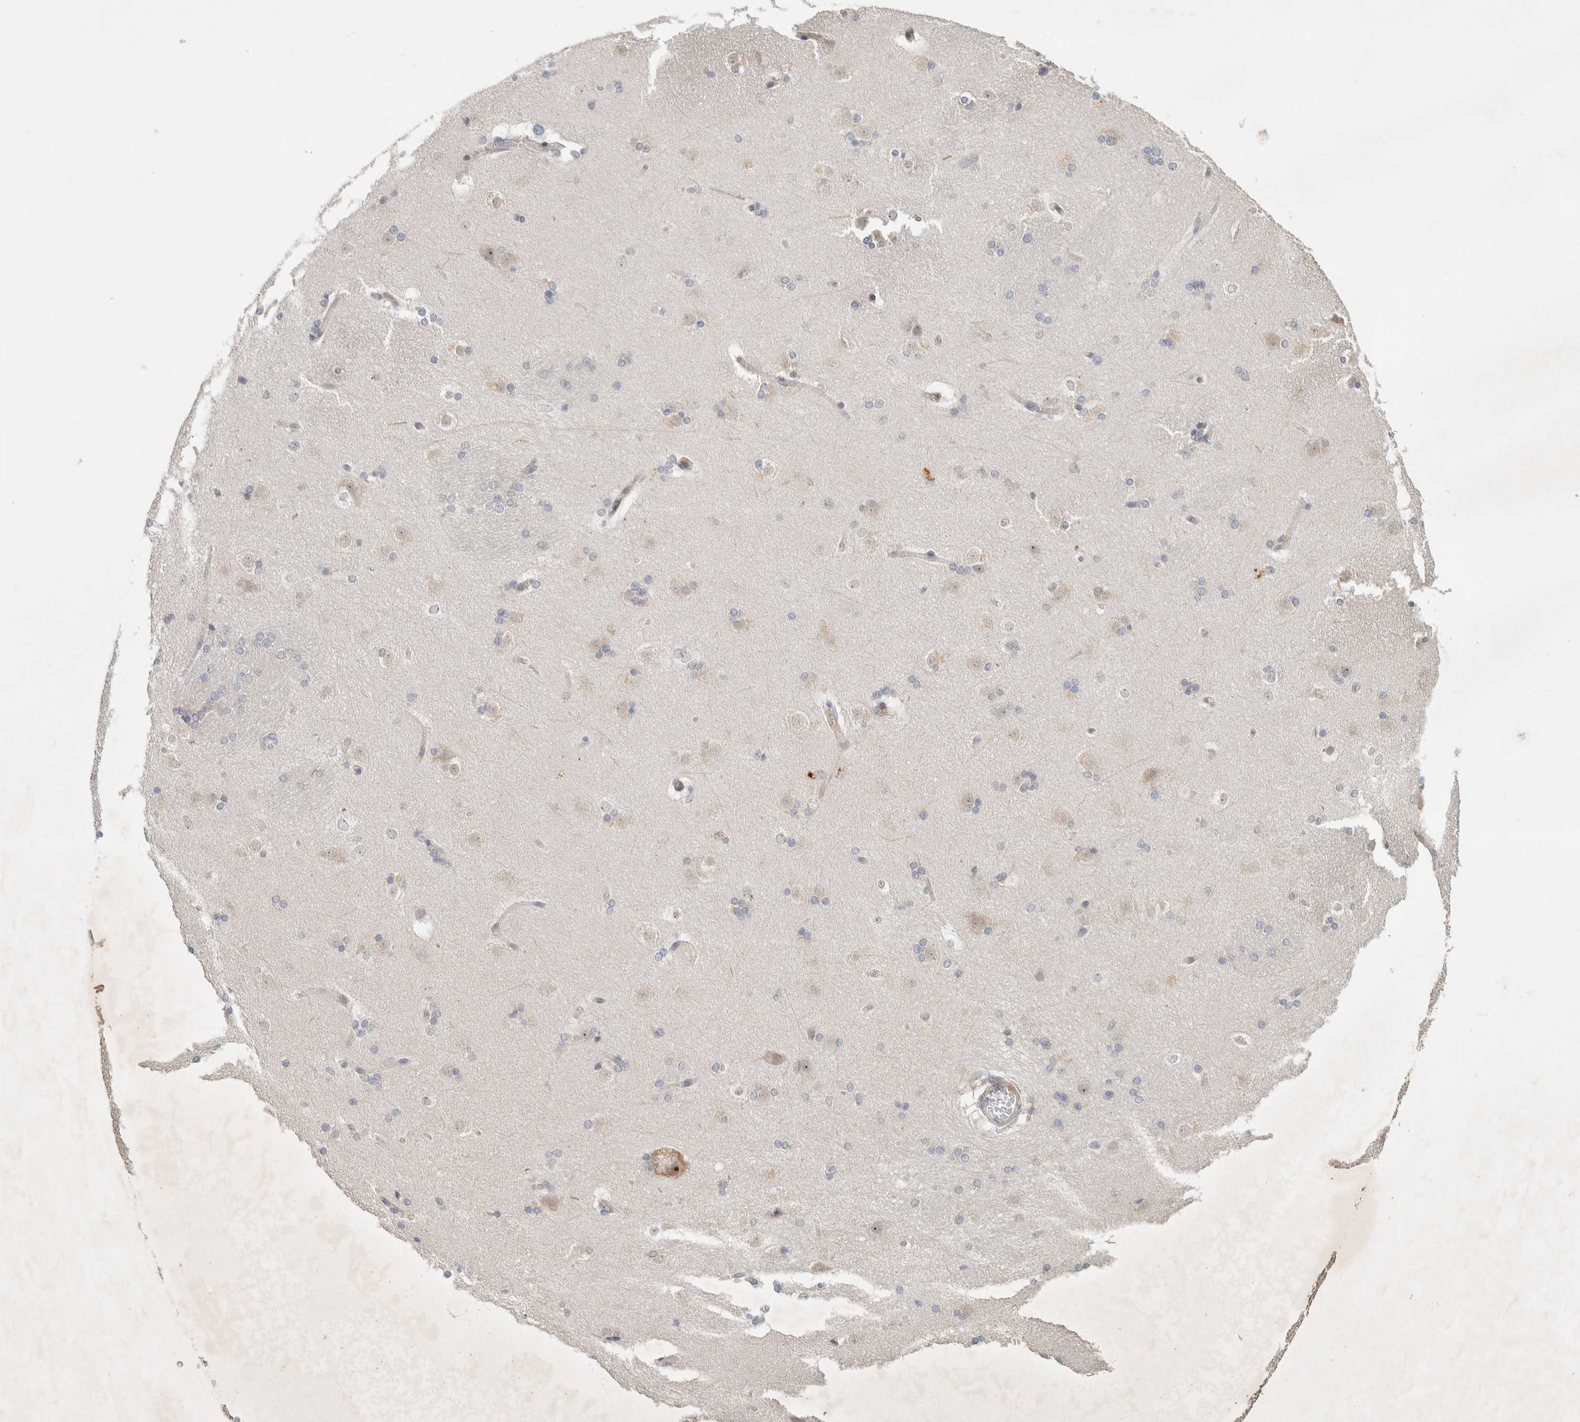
{"staining": {"intensity": "weak", "quantity": "<25%", "location": "cytoplasmic/membranous"}, "tissue": "caudate", "cell_type": "Glial cells", "image_type": "normal", "snomed": [{"axis": "morphology", "description": "Normal tissue, NOS"}, {"axis": "topography", "description": "Lateral ventricle wall"}], "caption": "Immunohistochemistry (IHC) image of normal human caudate stained for a protein (brown), which exhibits no positivity in glial cells.", "gene": "KLHL40", "patient": {"sex": "female", "age": 19}}